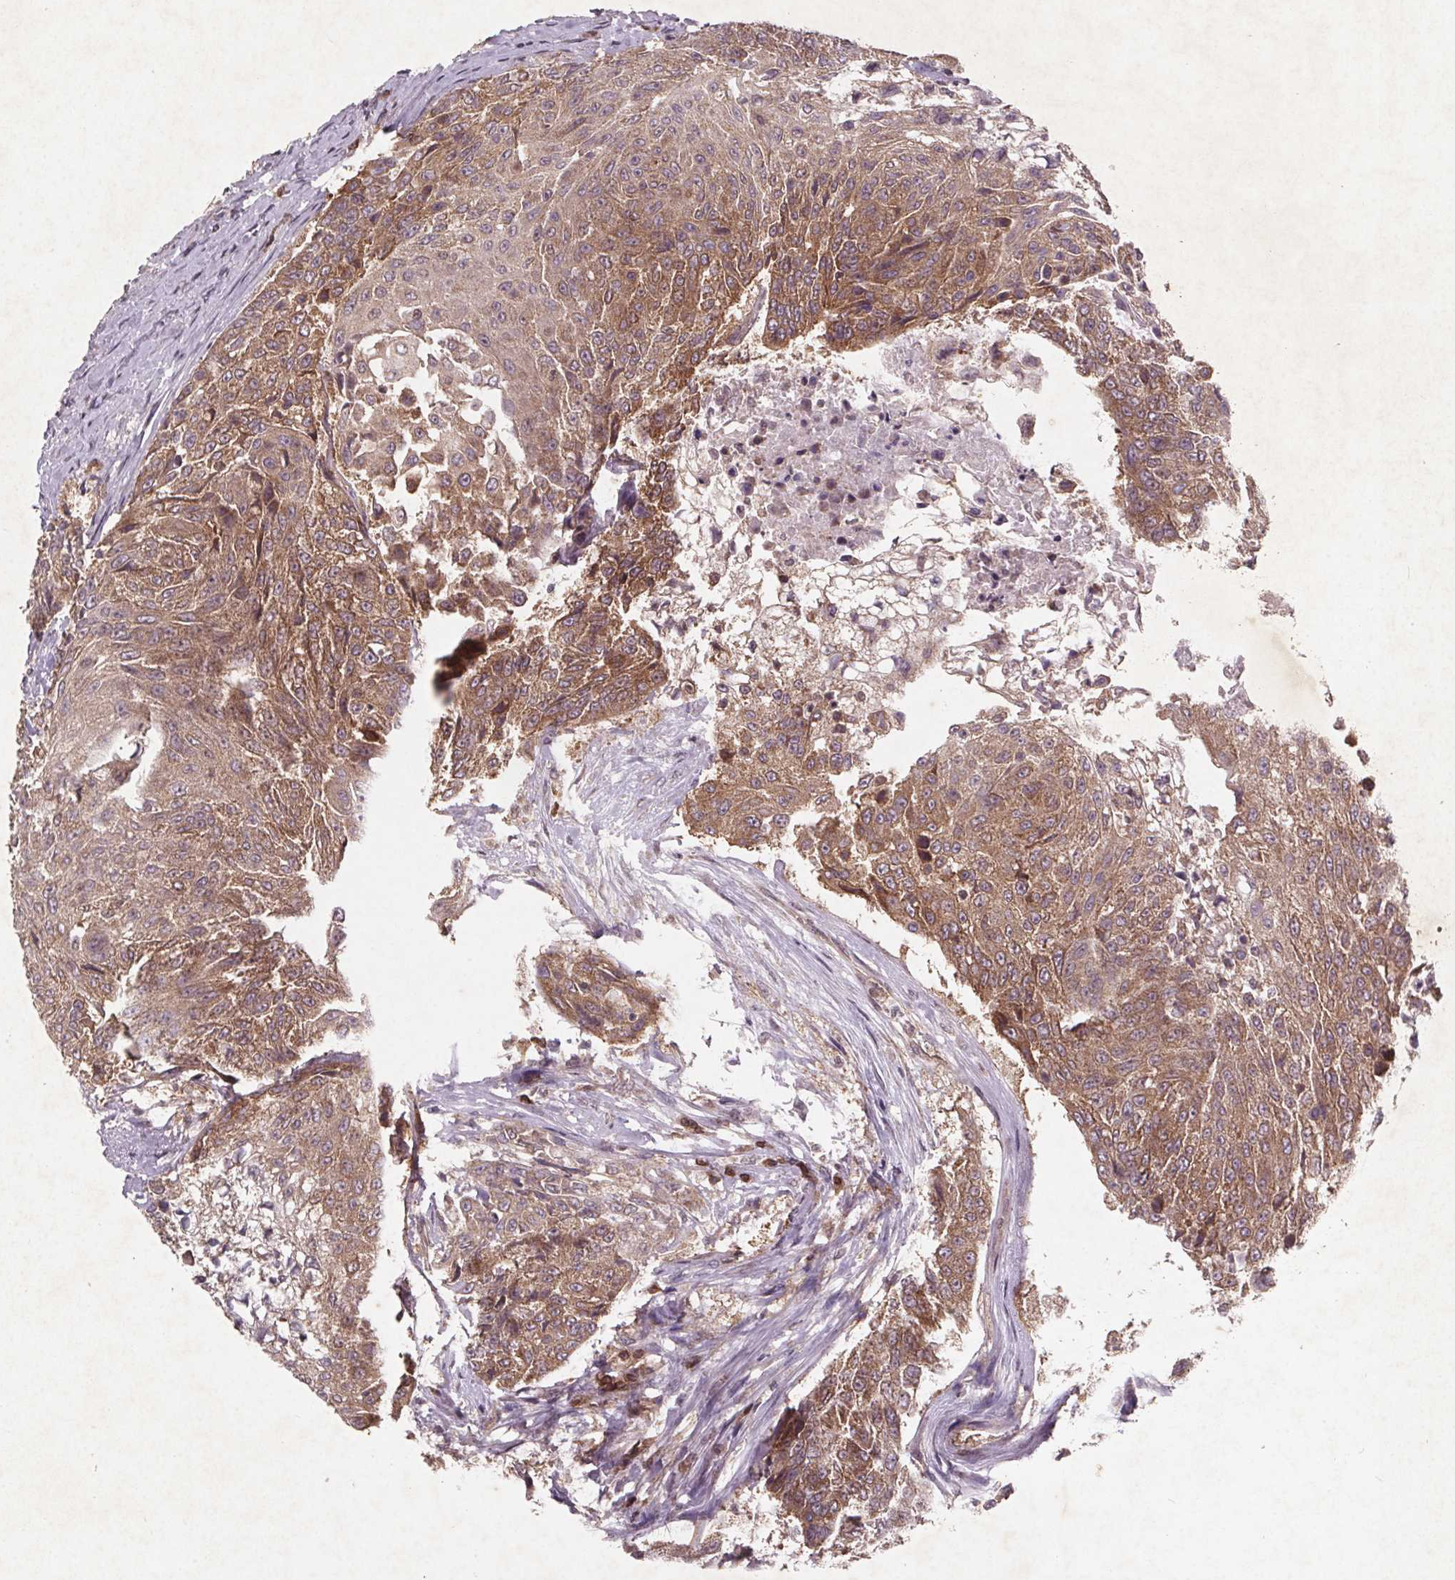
{"staining": {"intensity": "moderate", "quantity": ">75%", "location": "cytoplasmic/membranous"}, "tissue": "urothelial cancer", "cell_type": "Tumor cells", "image_type": "cancer", "snomed": [{"axis": "morphology", "description": "Urothelial carcinoma, High grade"}, {"axis": "topography", "description": "Urinary bladder"}], "caption": "DAB (3,3'-diaminobenzidine) immunohistochemical staining of urothelial cancer demonstrates moderate cytoplasmic/membranous protein expression in about >75% of tumor cells.", "gene": "STRN3", "patient": {"sex": "female", "age": 63}}